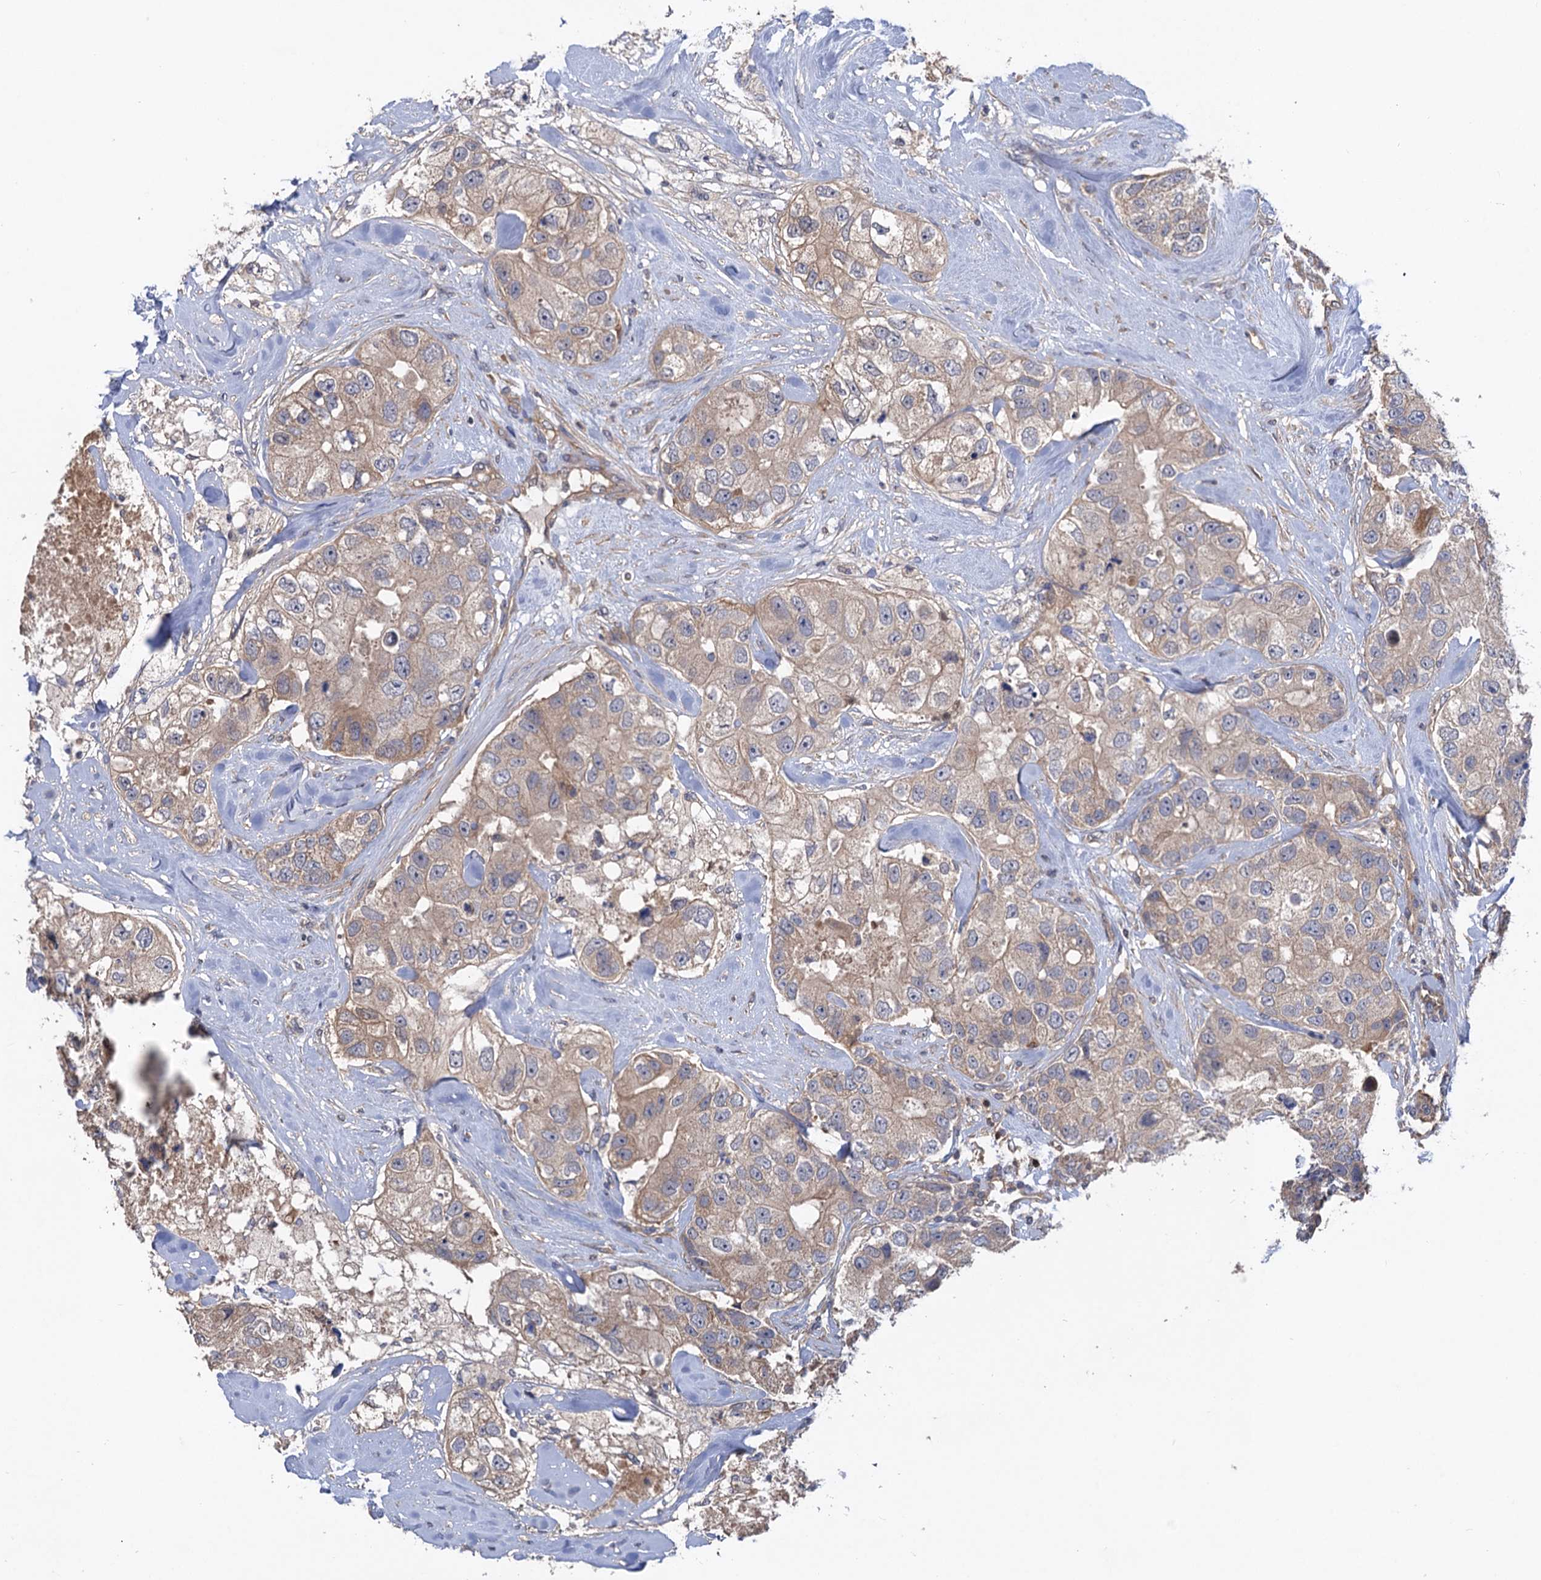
{"staining": {"intensity": "weak", "quantity": "<25%", "location": "cytoplasmic/membranous"}, "tissue": "breast cancer", "cell_type": "Tumor cells", "image_type": "cancer", "snomed": [{"axis": "morphology", "description": "Duct carcinoma"}, {"axis": "topography", "description": "Breast"}], "caption": "An immunohistochemistry histopathology image of intraductal carcinoma (breast) is shown. There is no staining in tumor cells of intraductal carcinoma (breast).", "gene": "DGKA", "patient": {"sex": "female", "age": 62}}